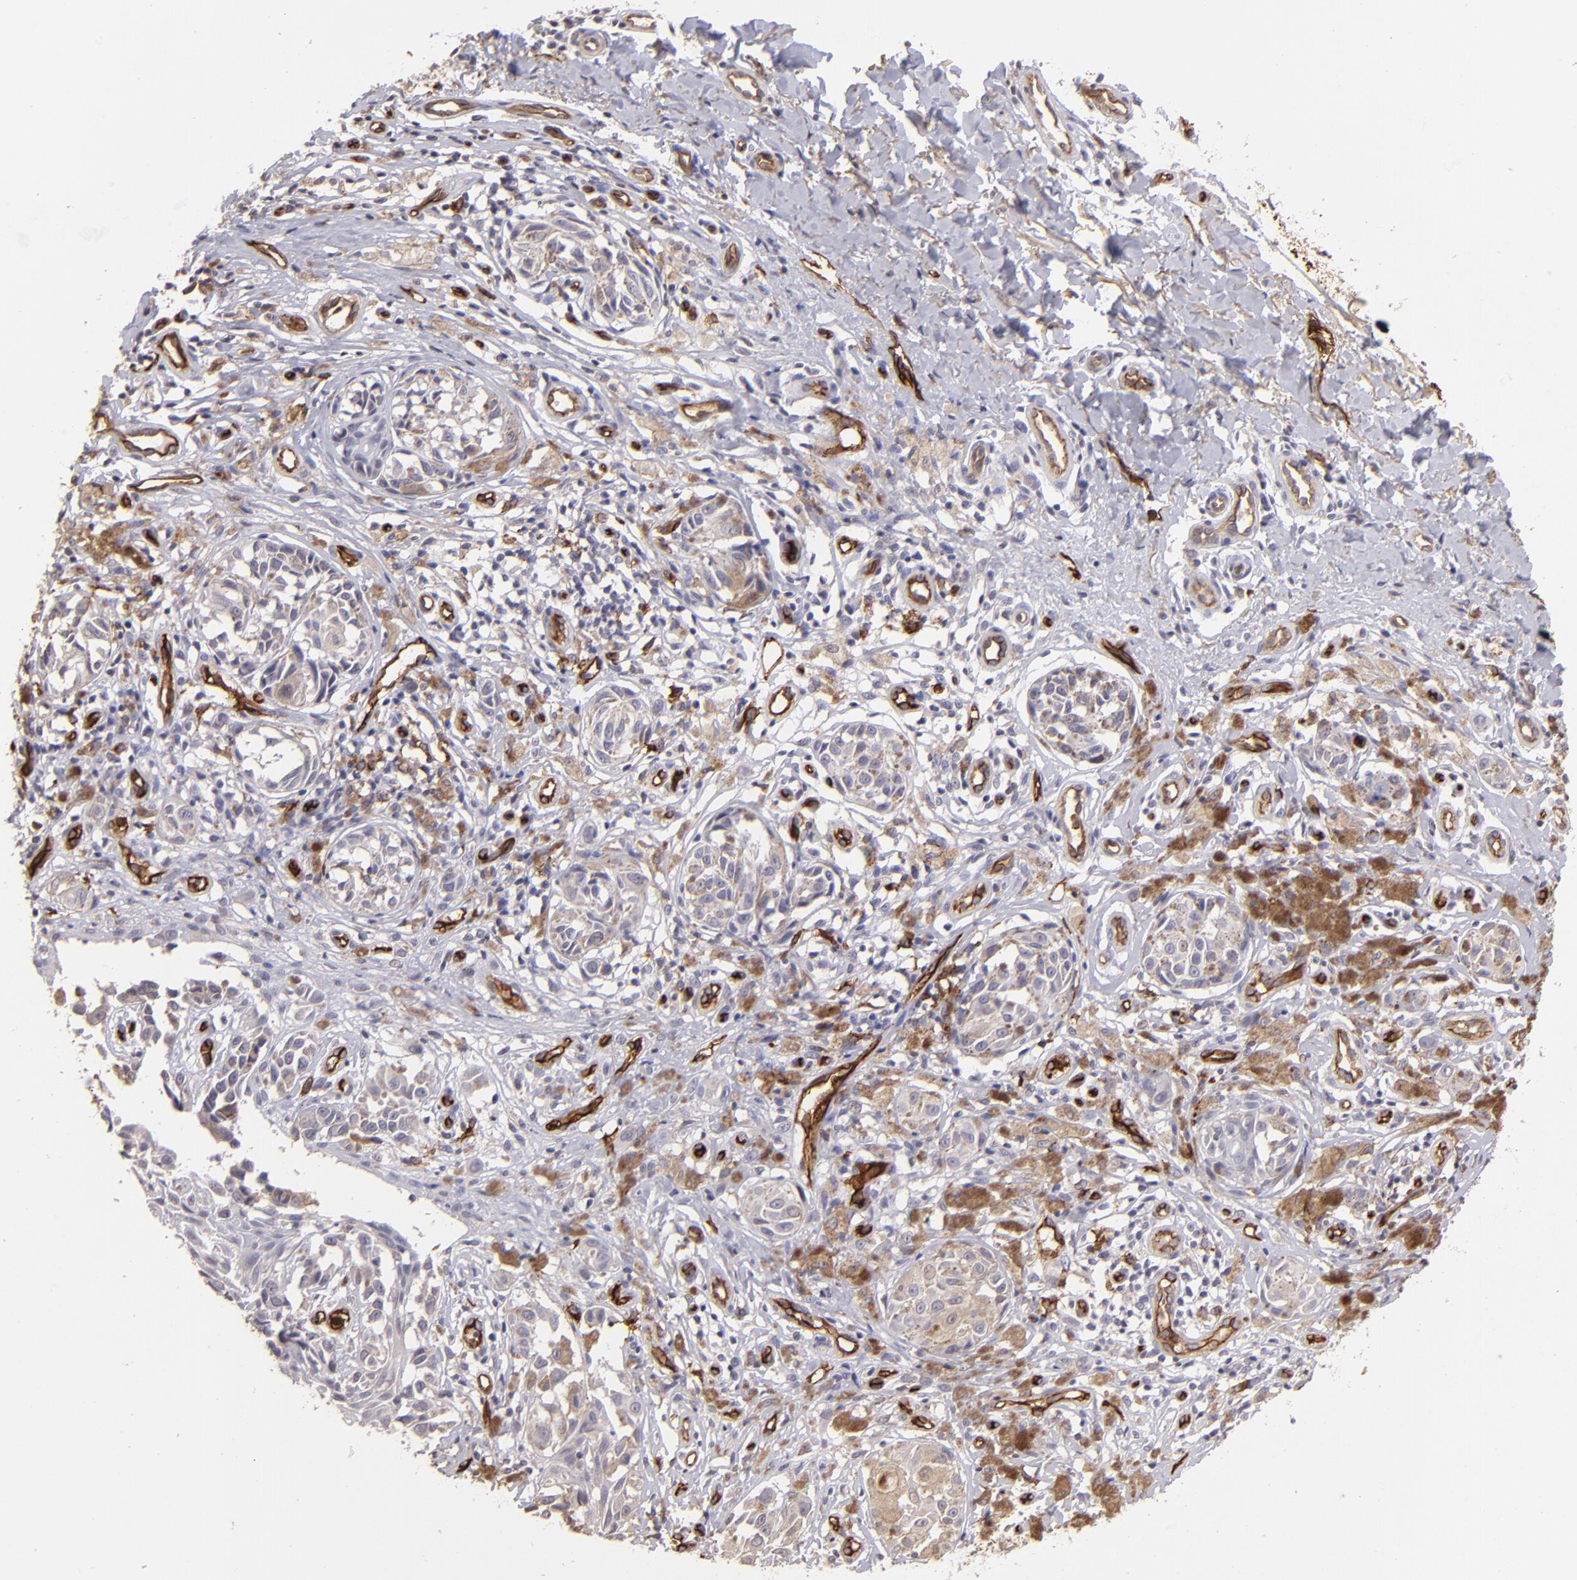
{"staining": {"intensity": "negative", "quantity": "none", "location": "none"}, "tissue": "melanoma", "cell_type": "Tumor cells", "image_type": "cancer", "snomed": [{"axis": "morphology", "description": "Malignant melanoma, NOS"}, {"axis": "topography", "description": "Skin"}], "caption": "This is an immunohistochemistry (IHC) image of malignant melanoma. There is no staining in tumor cells.", "gene": "DYSF", "patient": {"sex": "male", "age": 67}}